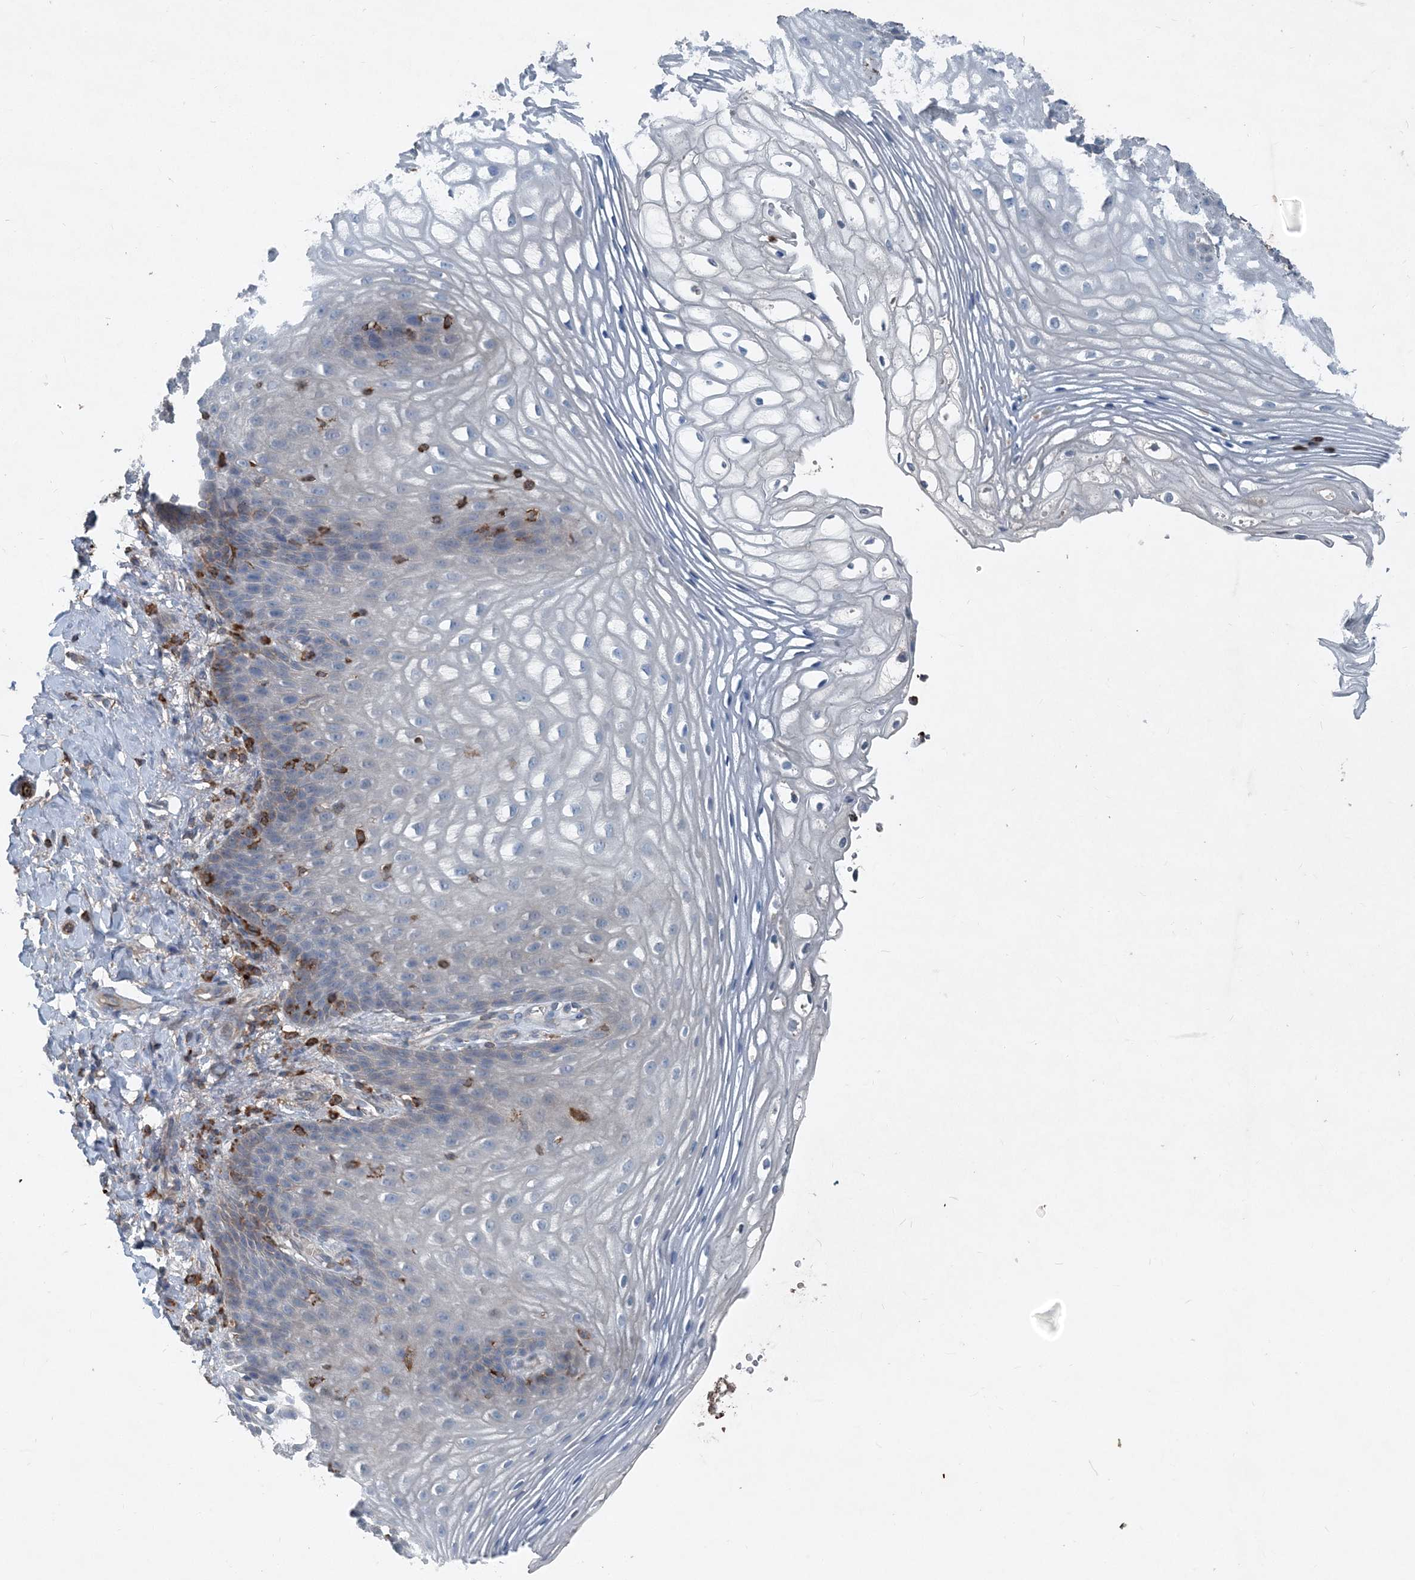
{"staining": {"intensity": "negative", "quantity": "none", "location": "none"}, "tissue": "vagina", "cell_type": "Squamous epithelial cells", "image_type": "normal", "snomed": [{"axis": "morphology", "description": "Normal tissue, NOS"}, {"axis": "topography", "description": "Vagina"}], "caption": "This is a histopathology image of immunohistochemistry staining of normal vagina, which shows no staining in squamous epithelial cells. Brightfield microscopy of IHC stained with DAB (3,3'-diaminobenzidine) (brown) and hematoxylin (blue), captured at high magnification.", "gene": "DGUOK", "patient": {"sex": "female", "age": 60}}